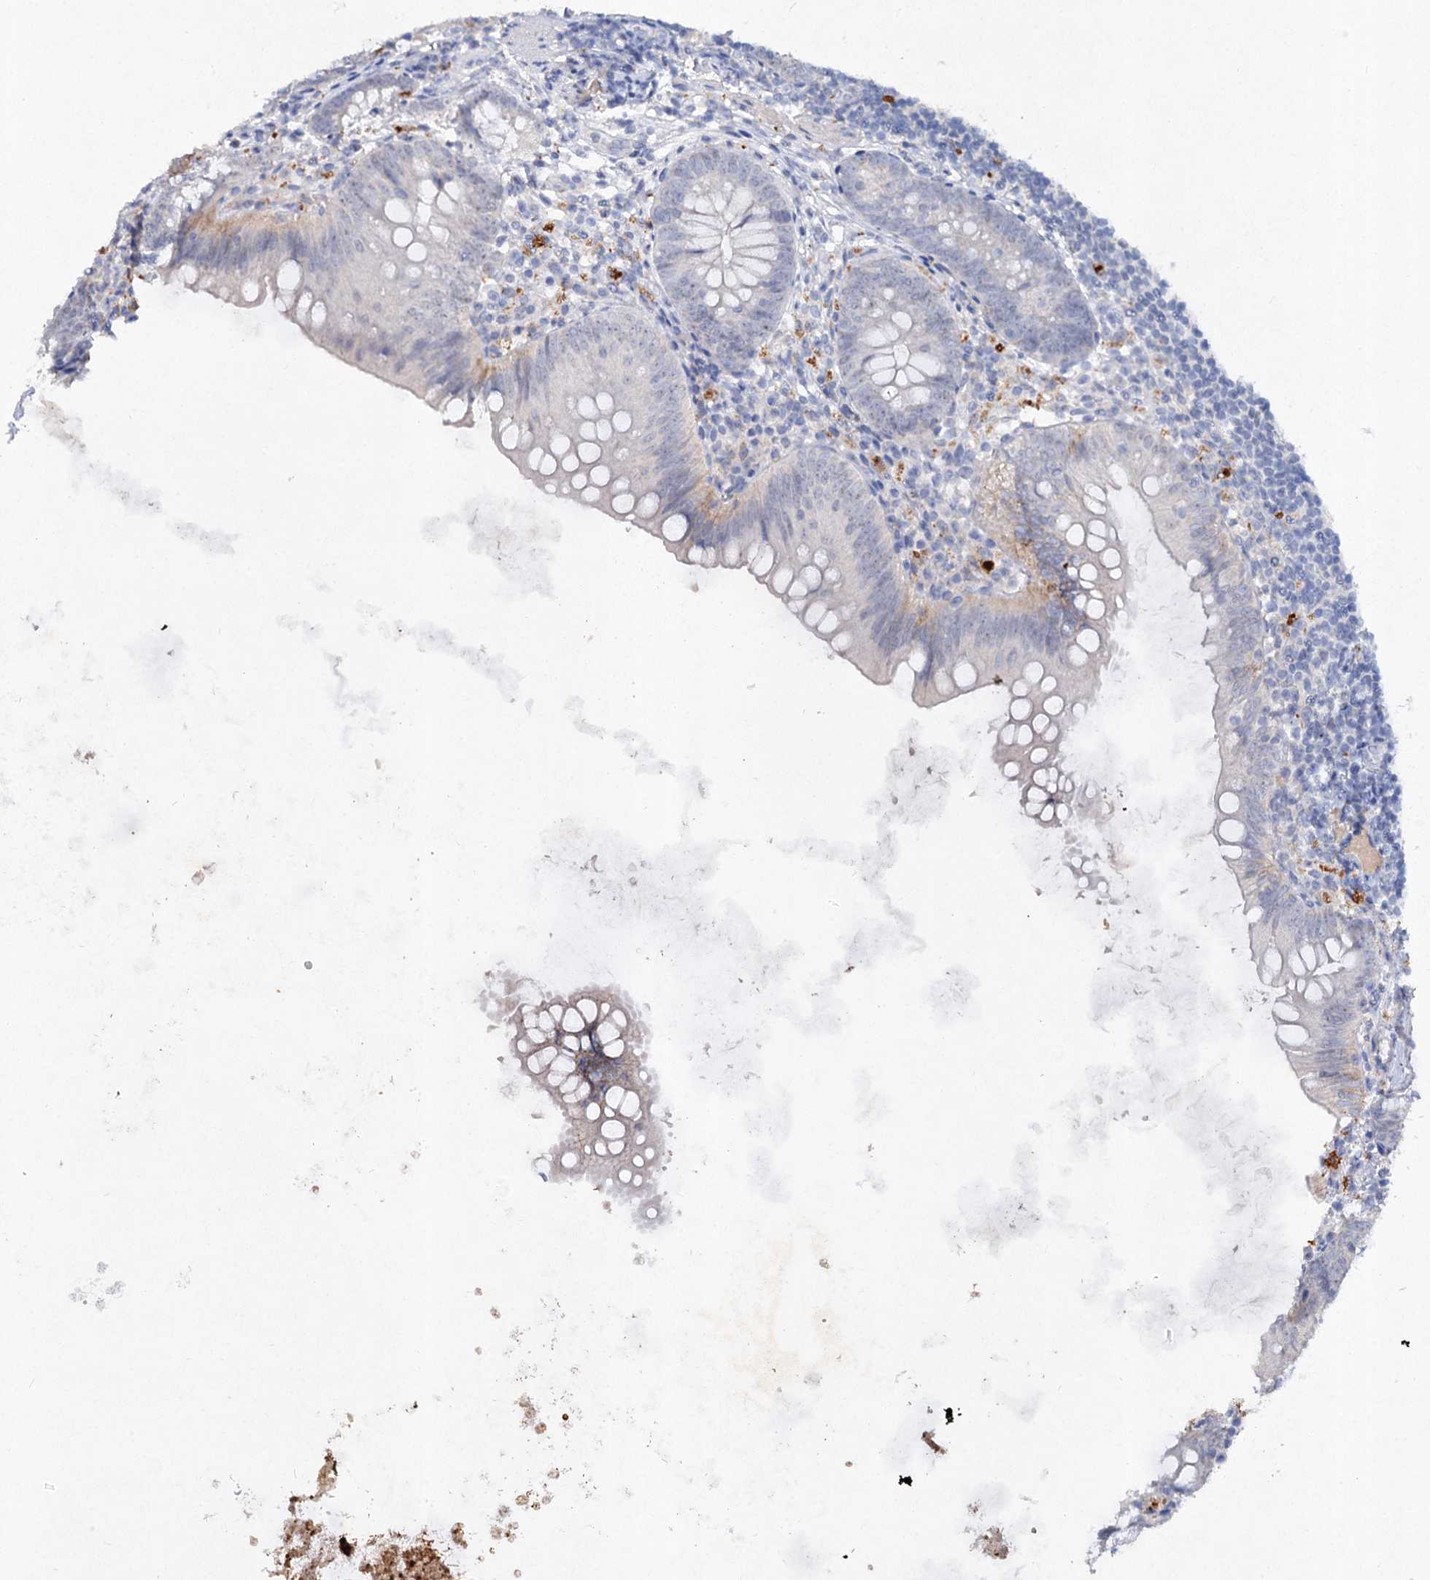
{"staining": {"intensity": "negative", "quantity": "none", "location": "none"}, "tissue": "appendix", "cell_type": "Glandular cells", "image_type": "normal", "snomed": [{"axis": "morphology", "description": "Normal tissue, NOS"}, {"axis": "topography", "description": "Appendix"}], "caption": "DAB (3,3'-diaminobenzidine) immunohistochemical staining of unremarkable human appendix exhibits no significant expression in glandular cells.", "gene": "ATP4A", "patient": {"sex": "female", "age": 62}}